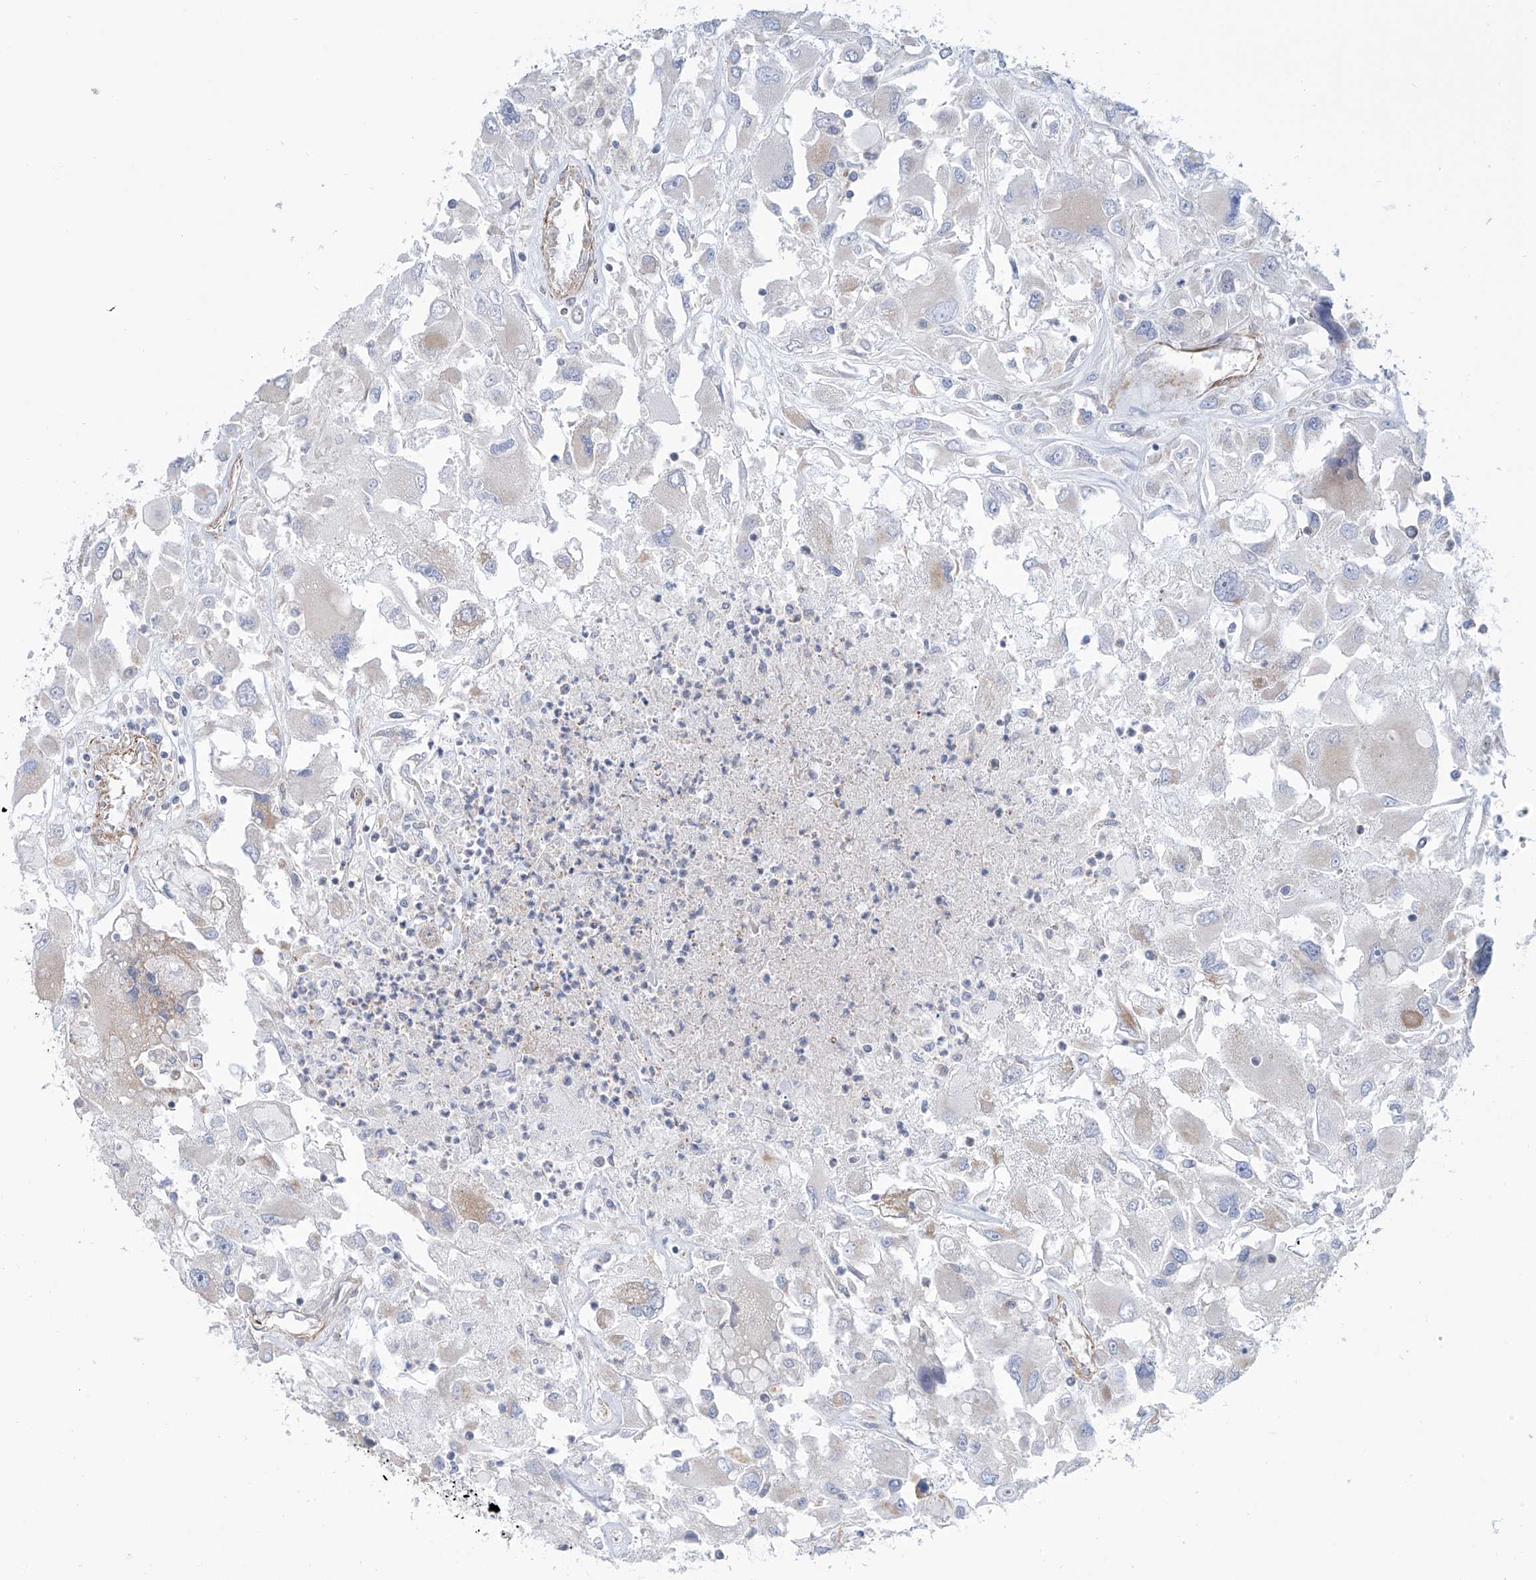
{"staining": {"intensity": "negative", "quantity": "none", "location": "none"}, "tissue": "renal cancer", "cell_type": "Tumor cells", "image_type": "cancer", "snomed": [{"axis": "morphology", "description": "Adenocarcinoma, NOS"}, {"axis": "topography", "description": "Kidney"}], "caption": "An image of renal cancer (adenocarcinoma) stained for a protein demonstrates no brown staining in tumor cells. The staining was performed using DAB to visualize the protein expression in brown, while the nuclei were stained in blue with hematoxylin (Magnification: 20x).", "gene": "TMEM209", "patient": {"sex": "female", "age": 52}}